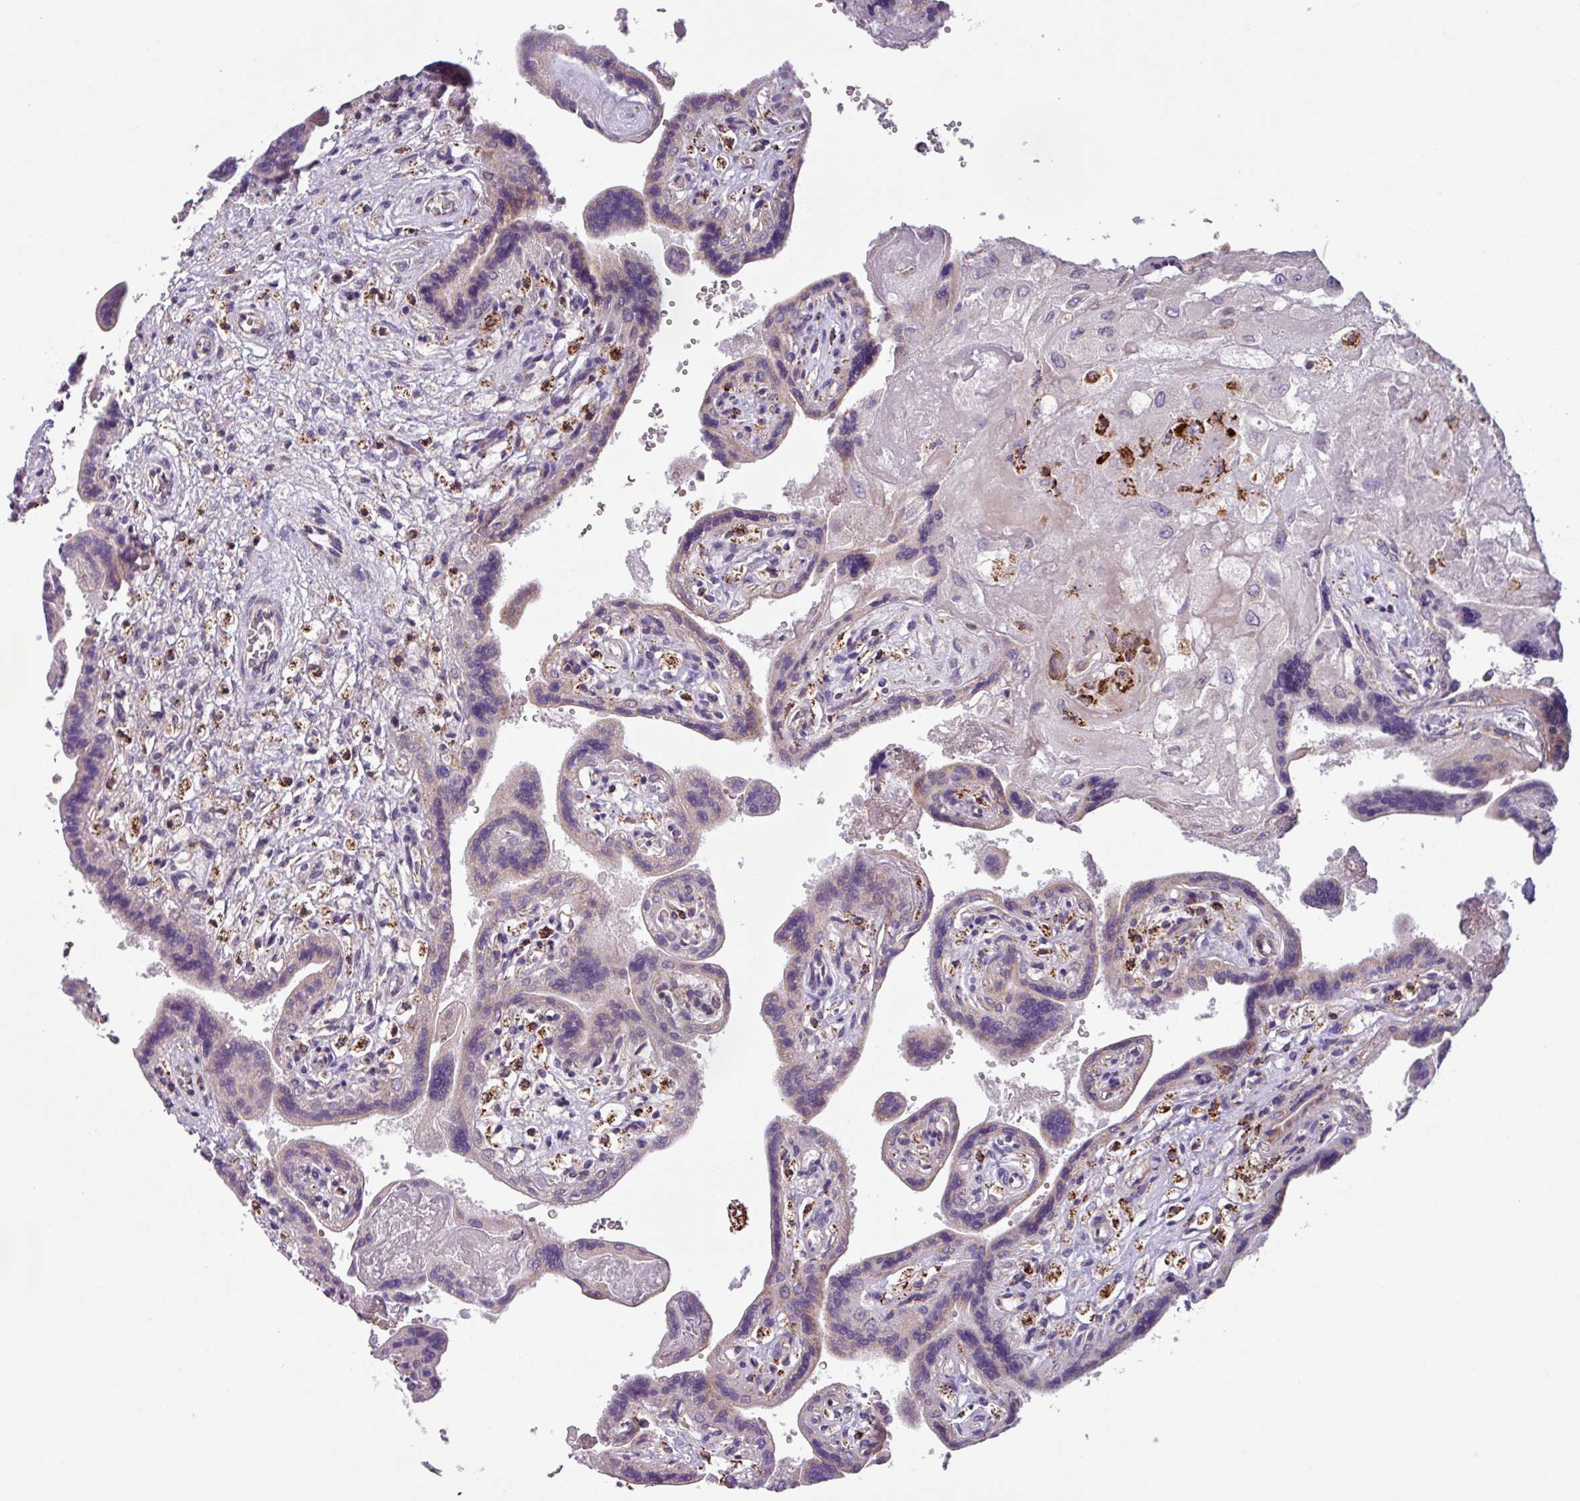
{"staining": {"intensity": "negative", "quantity": "none", "location": "none"}, "tissue": "placenta", "cell_type": "Decidual cells", "image_type": "normal", "snomed": [{"axis": "morphology", "description": "Normal tissue, NOS"}, {"axis": "topography", "description": "Placenta"}], "caption": "This is an immunohistochemistry image of unremarkable placenta. There is no positivity in decidual cells.", "gene": "AKIRIN1", "patient": {"sex": "female", "age": 37}}